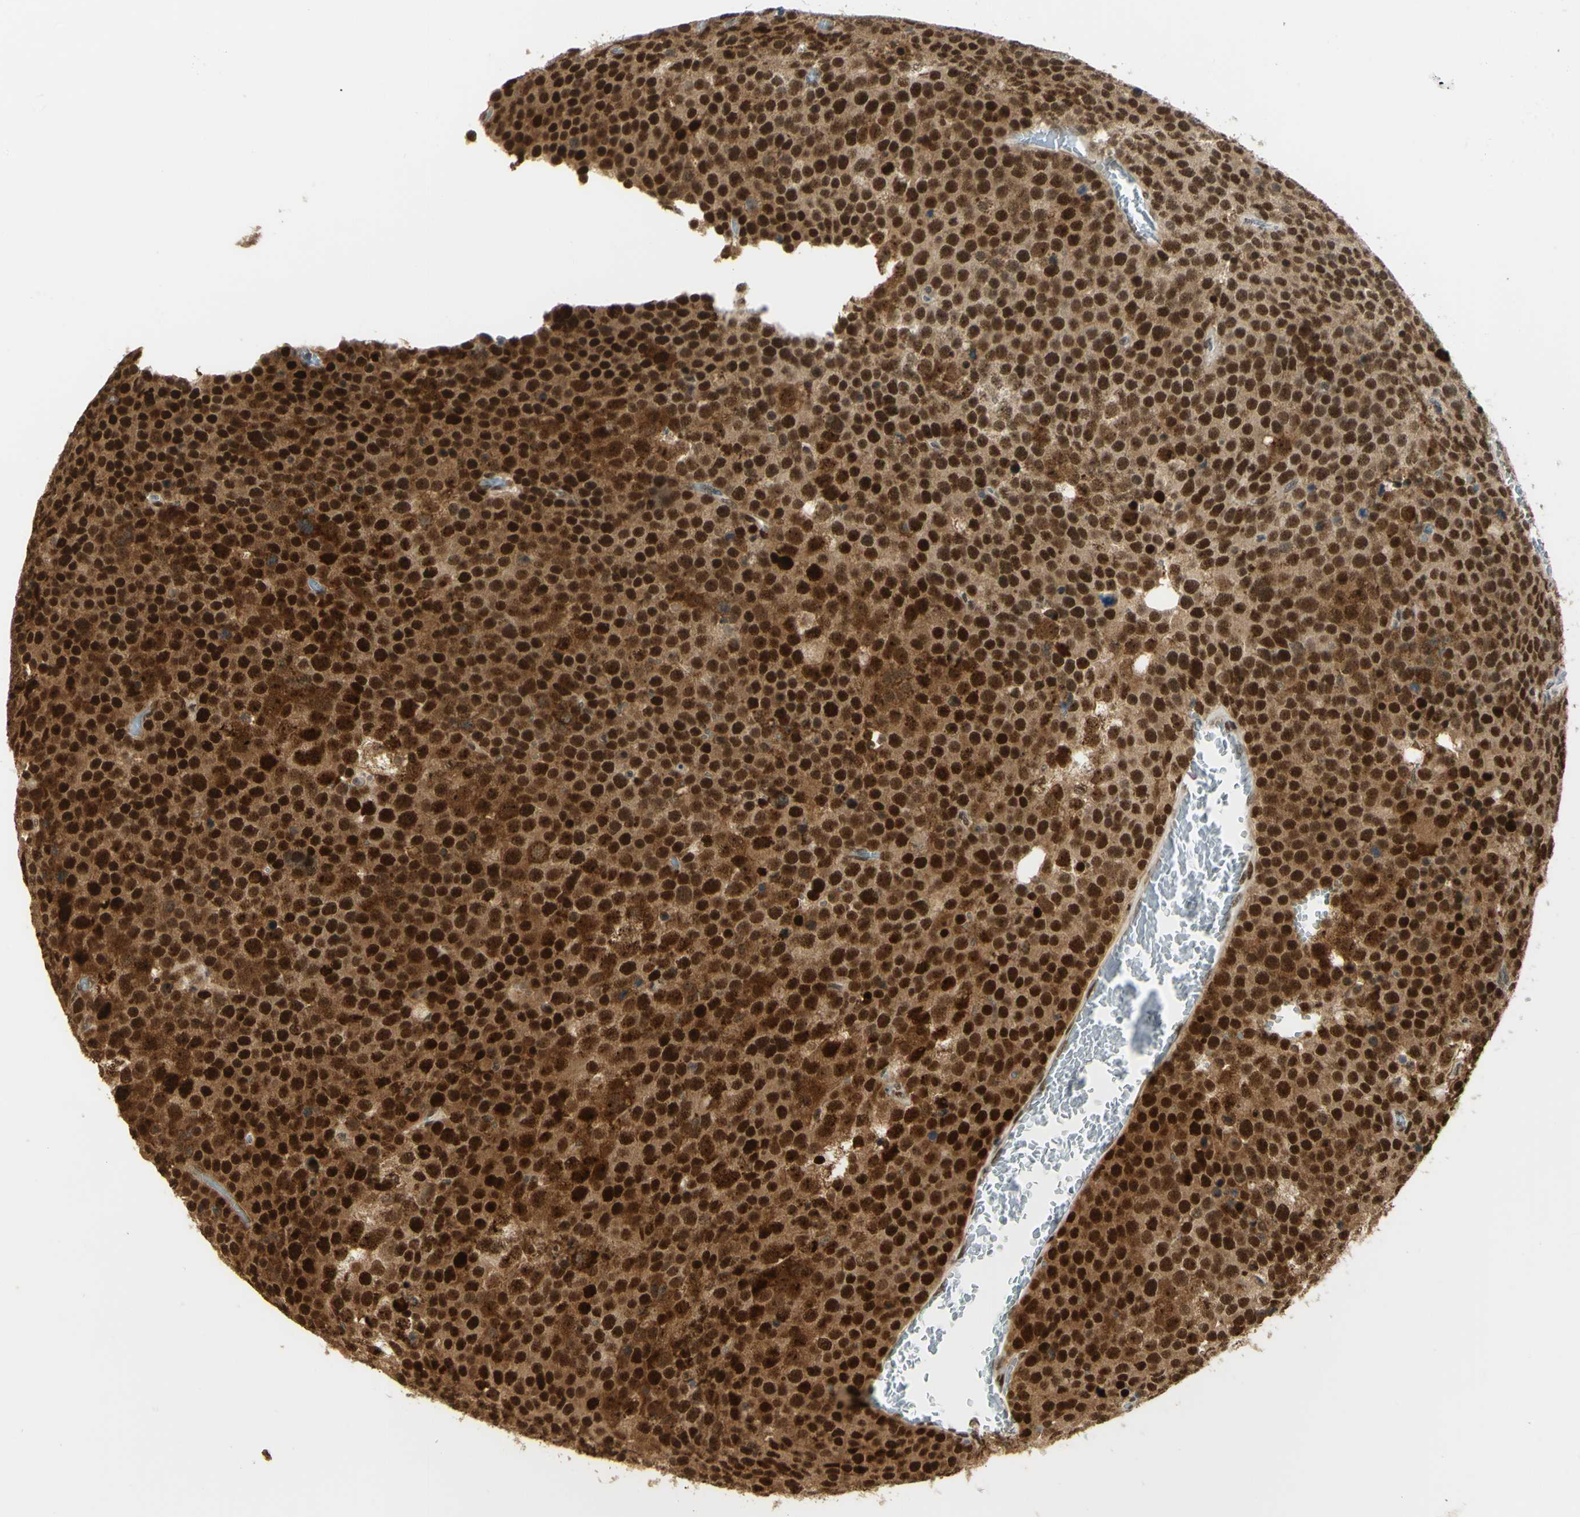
{"staining": {"intensity": "strong", "quantity": ">75%", "location": "cytoplasmic/membranous,nuclear"}, "tissue": "testis cancer", "cell_type": "Tumor cells", "image_type": "cancer", "snomed": [{"axis": "morphology", "description": "Seminoma, NOS"}, {"axis": "topography", "description": "Testis"}], "caption": "This is a micrograph of immunohistochemistry (IHC) staining of testis cancer (seminoma), which shows strong expression in the cytoplasmic/membranous and nuclear of tumor cells.", "gene": "DDX1", "patient": {"sex": "male", "age": 71}}